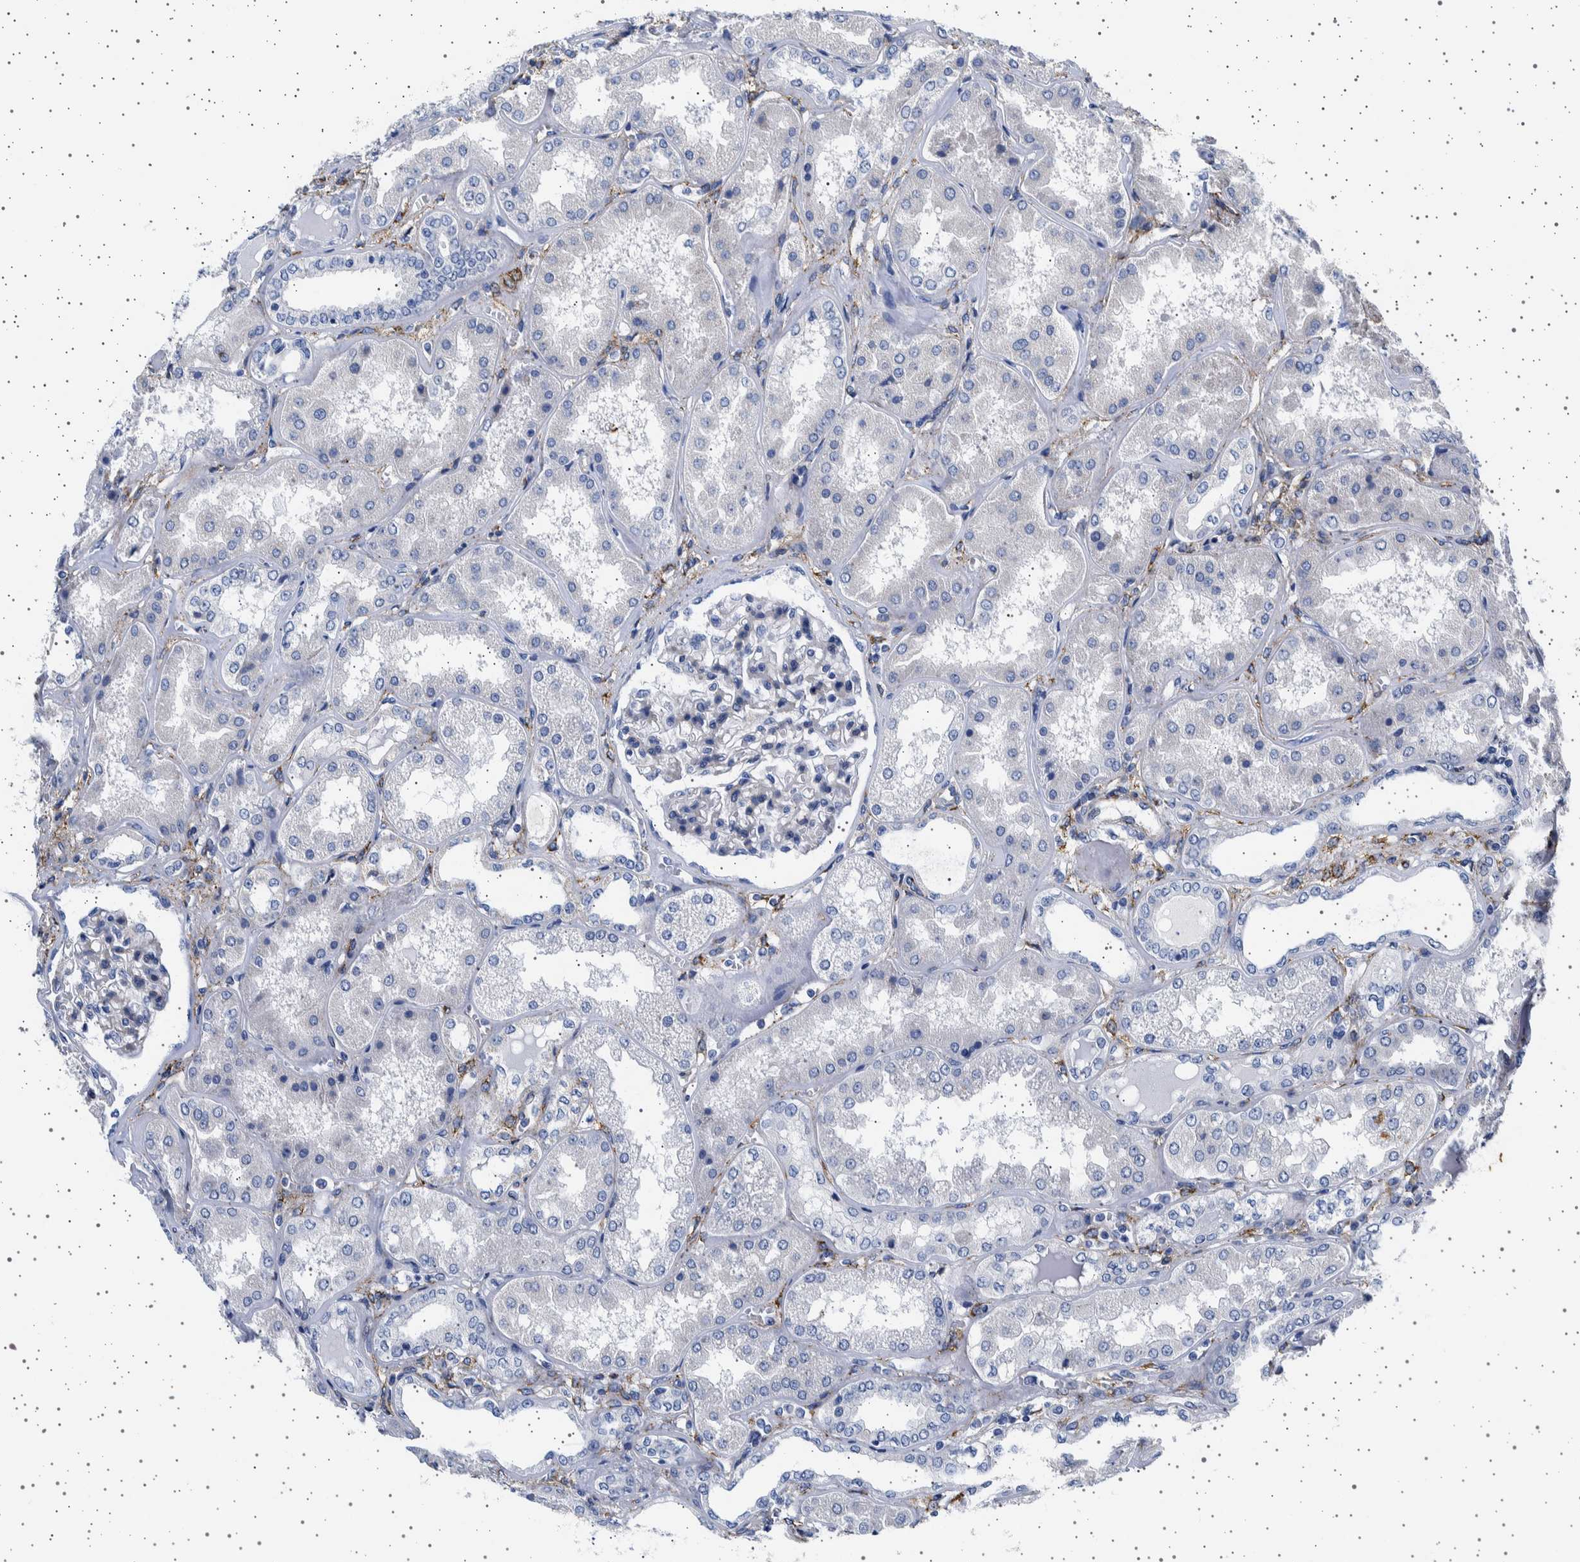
{"staining": {"intensity": "negative", "quantity": "none", "location": "none"}, "tissue": "kidney", "cell_type": "Cells in glomeruli", "image_type": "normal", "snomed": [{"axis": "morphology", "description": "Normal tissue, NOS"}, {"axis": "topography", "description": "Kidney"}], "caption": "This photomicrograph is of benign kidney stained with IHC to label a protein in brown with the nuclei are counter-stained blue. There is no positivity in cells in glomeruli.", "gene": "SEPTIN4", "patient": {"sex": "female", "age": 56}}